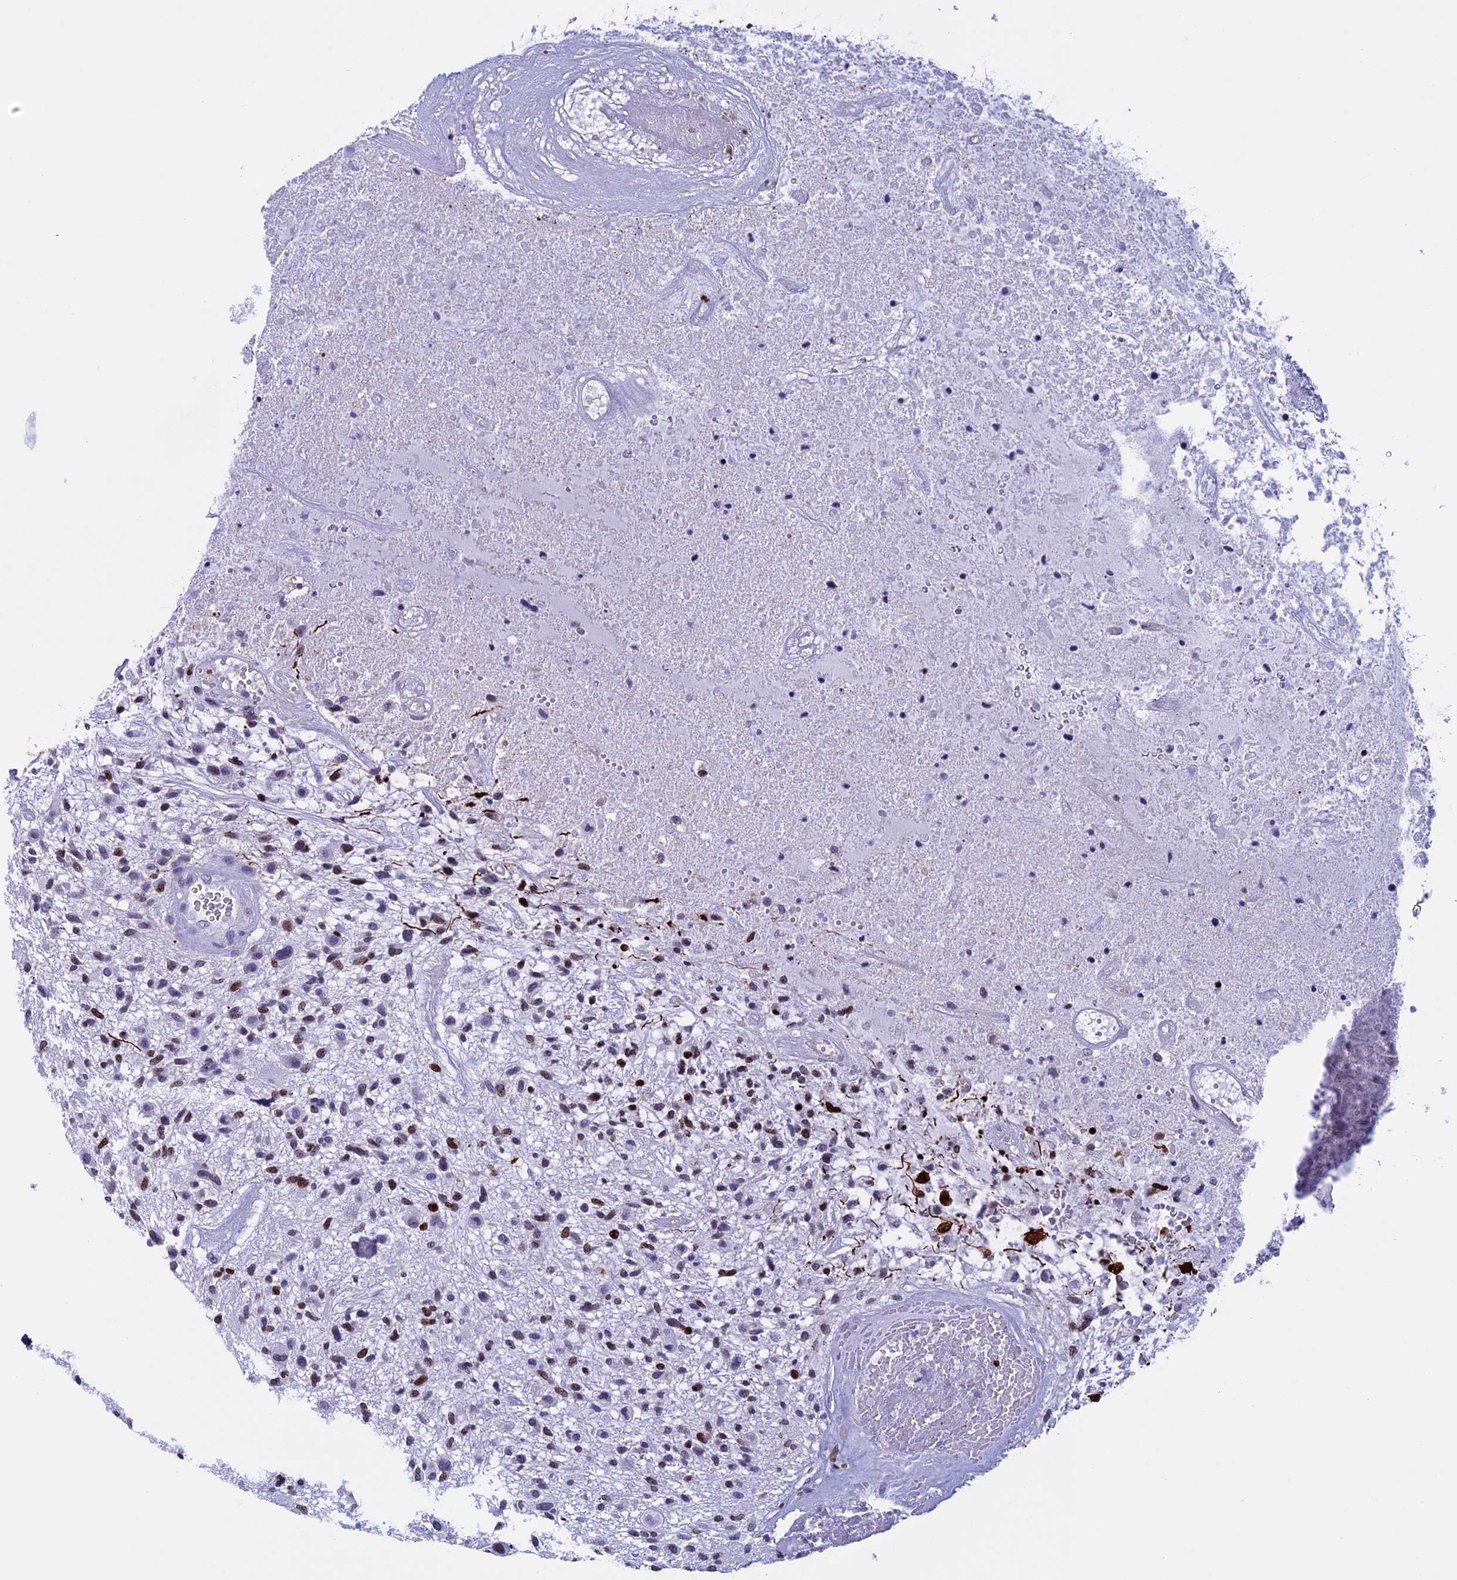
{"staining": {"intensity": "moderate", "quantity": "<25%", "location": "nuclear"}, "tissue": "glioma", "cell_type": "Tumor cells", "image_type": "cancer", "snomed": [{"axis": "morphology", "description": "Glioma, malignant, High grade"}, {"axis": "topography", "description": "Brain"}], "caption": "An immunohistochemistry image of neoplastic tissue is shown. Protein staining in brown labels moderate nuclear positivity in glioma within tumor cells. (DAB IHC, brown staining for protein, blue staining for nuclei).", "gene": "BTBD3", "patient": {"sex": "male", "age": 47}}